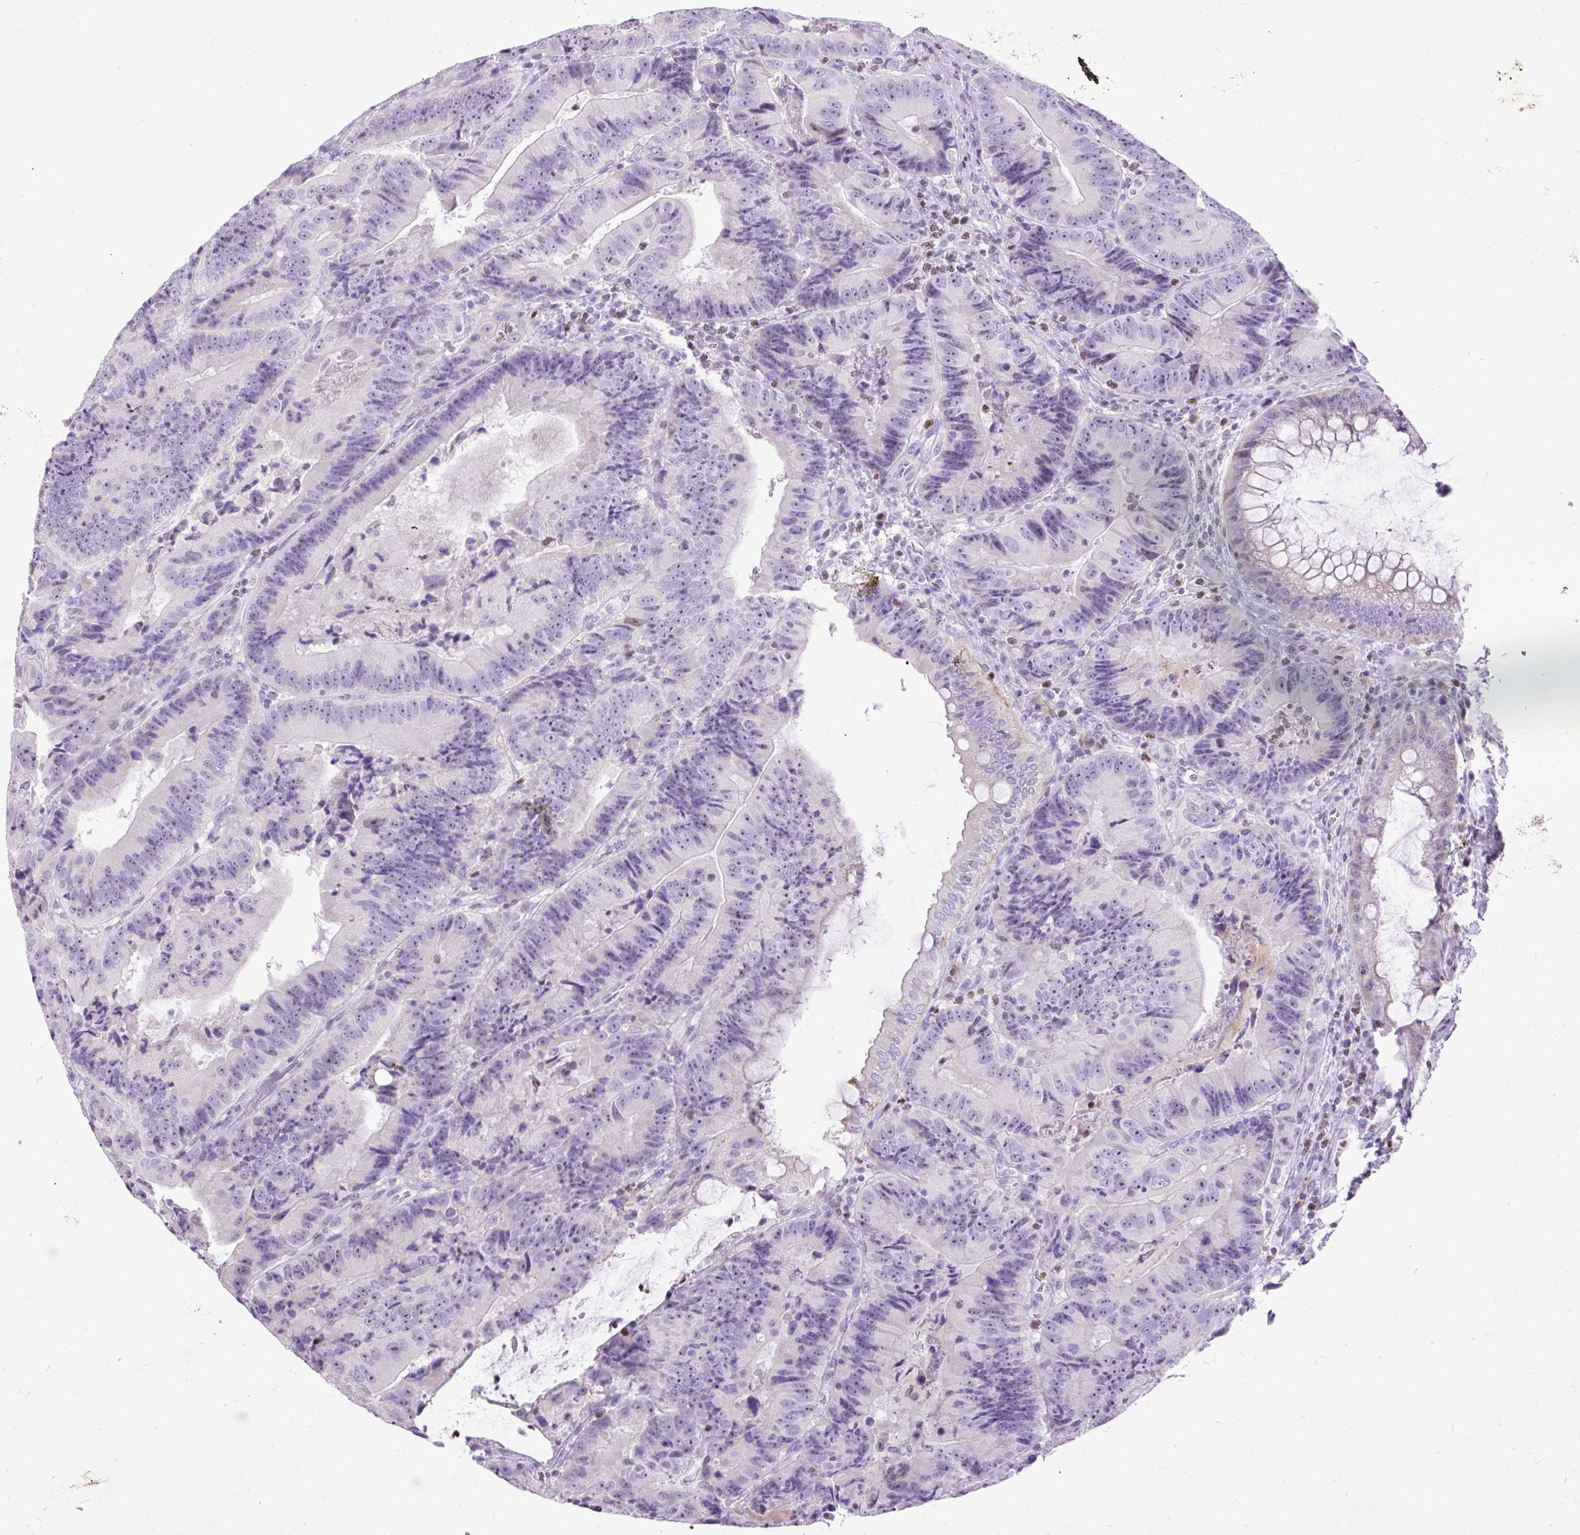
{"staining": {"intensity": "negative", "quantity": "none", "location": "none"}, "tissue": "colorectal cancer", "cell_type": "Tumor cells", "image_type": "cancer", "snomed": [{"axis": "morphology", "description": "Adenocarcinoma, NOS"}, {"axis": "topography", "description": "Colon"}], "caption": "DAB (3,3'-diaminobenzidine) immunohistochemical staining of human colorectal cancer displays no significant positivity in tumor cells.", "gene": "SPC24", "patient": {"sex": "female", "age": 86}}